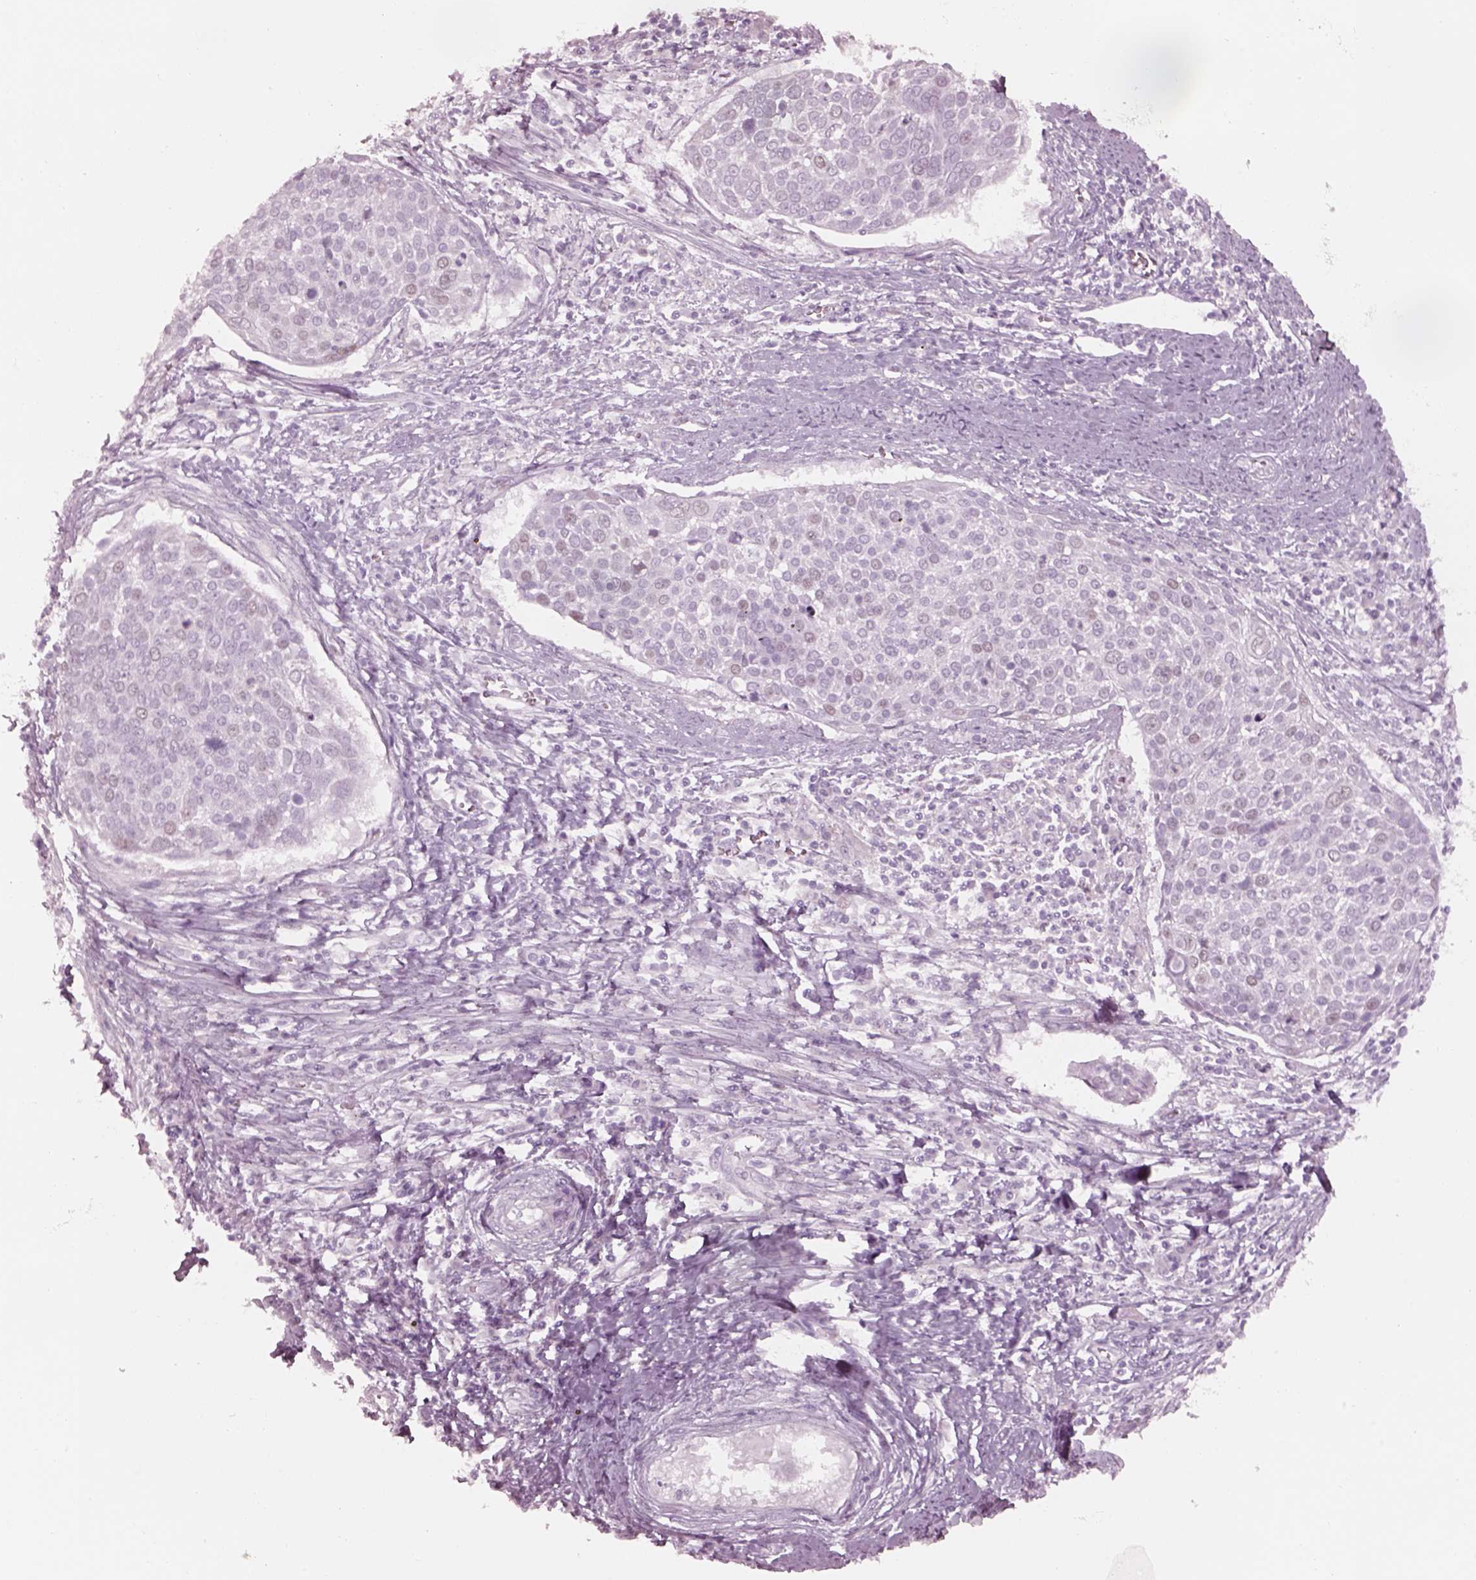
{"staining": {"intensity": "negative", "quantity": "none", "location": "none"}, "tissue": "cervical cancer", "cell_type": "Tumor cells", "image_type": "cancer", "snomed": [{"axis": "morphology", "description": "Squamous cell carcinoma, NOS"}, {"axis": "topography", "description": "Cervix"}], "caption": "Cervical cancer stained for a protein using immunohistochemistry (IHC) displays no positivity tumor cells.", "gene": "KRTAP24-1", "patient": {"sex": "female", "age": 39}}